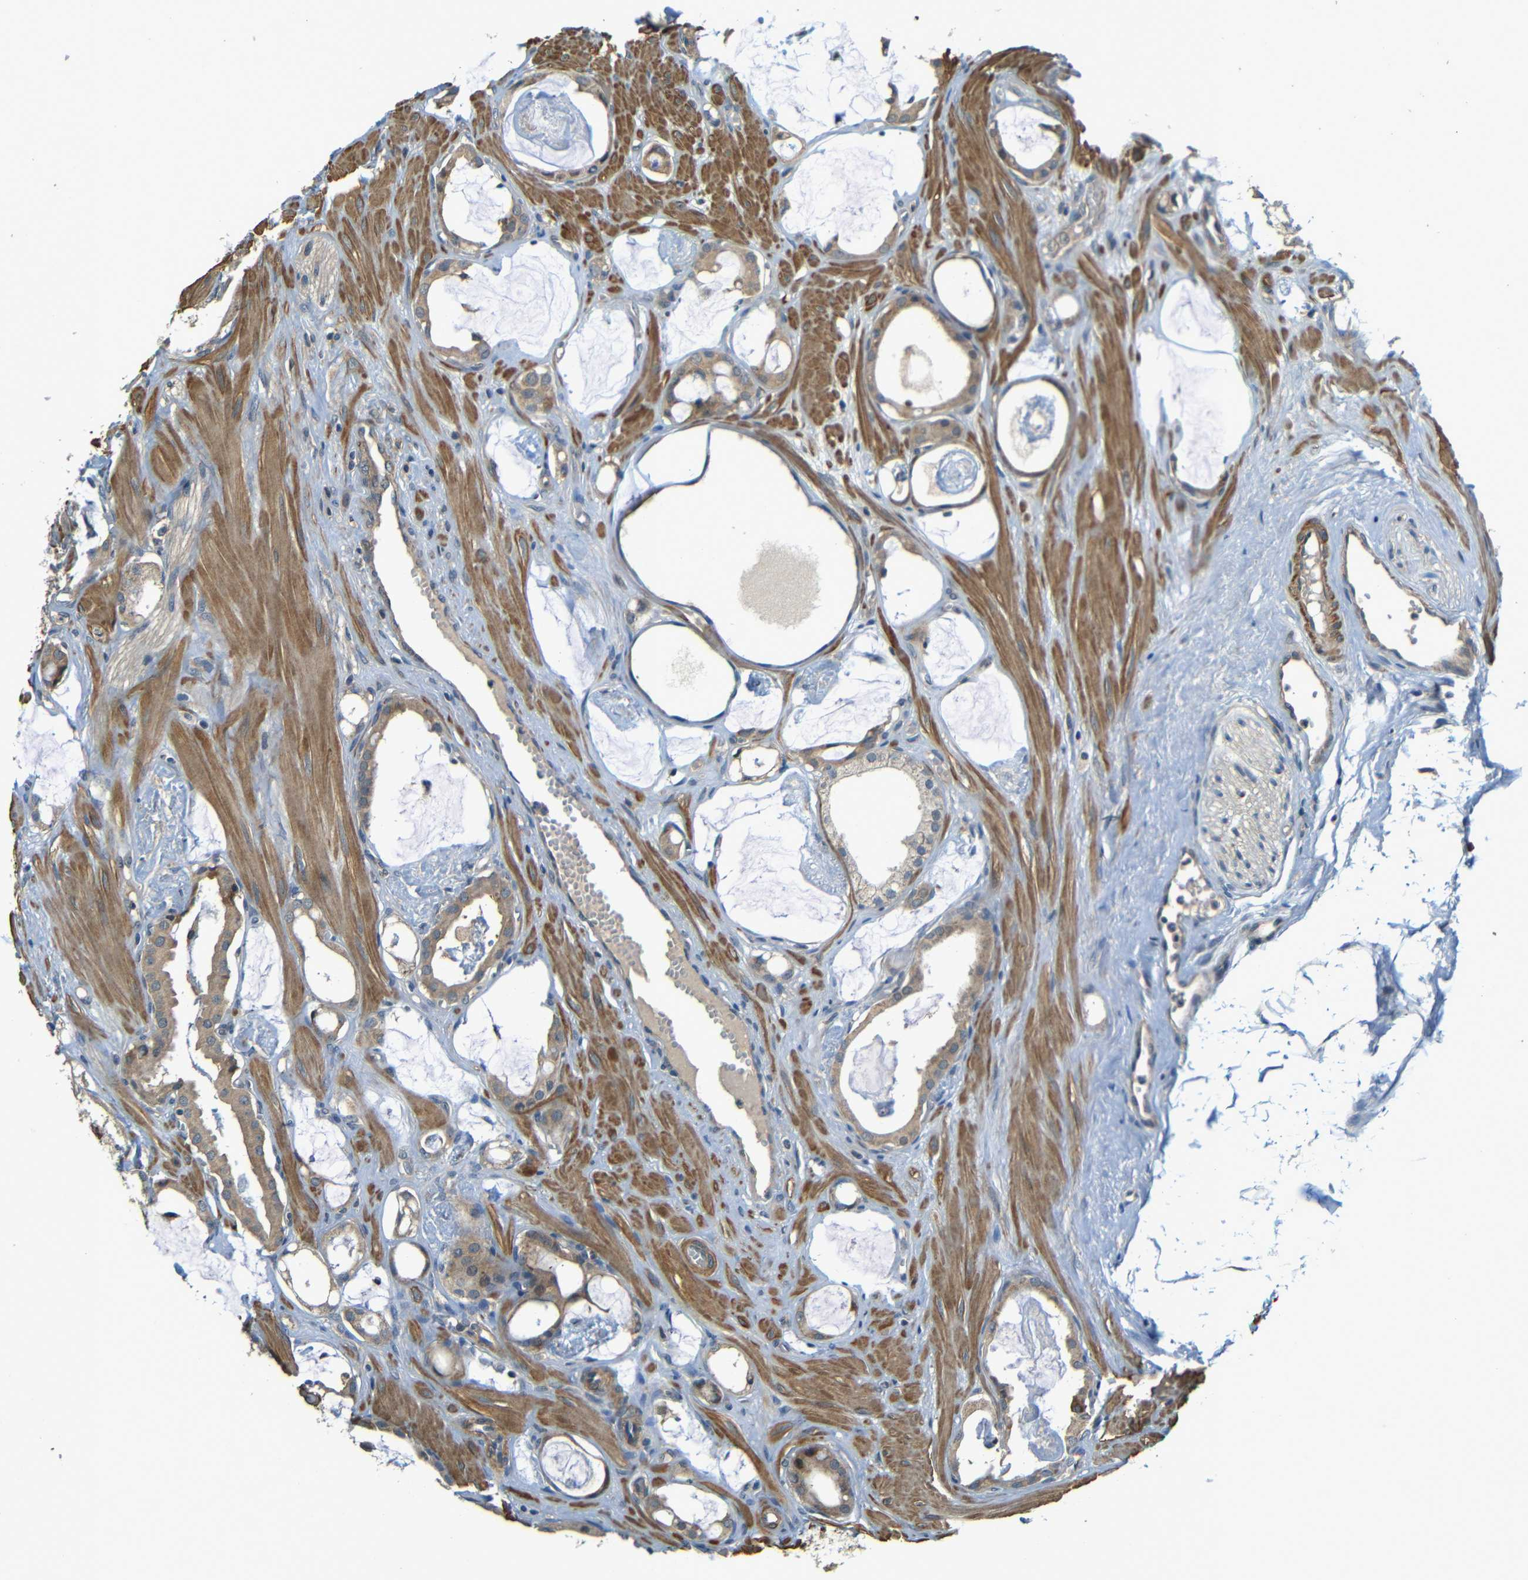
{"staining": {"intensity": "weak", "quantity": ">75%", "location": "cytoplasmic/membranous"}, "tissue": "prostate cancer", "cell_type": "Tumor cells", "image_type": "cancer", "snomed": [{"axis": "morphology", "description": "Adenocarcinoma, Low grade"}, {"axis": "topography", "description": "Prostate"}], "caption": "Immunohistochemistry (DAB) staining of prostate low-grade adenocarcinoma demonstrates weak cytoplasmic/membranous protein staining in about >75% of tumor cells.", "gene": "FNDC3A", "patient": {"sex": "male", "age": 53}}